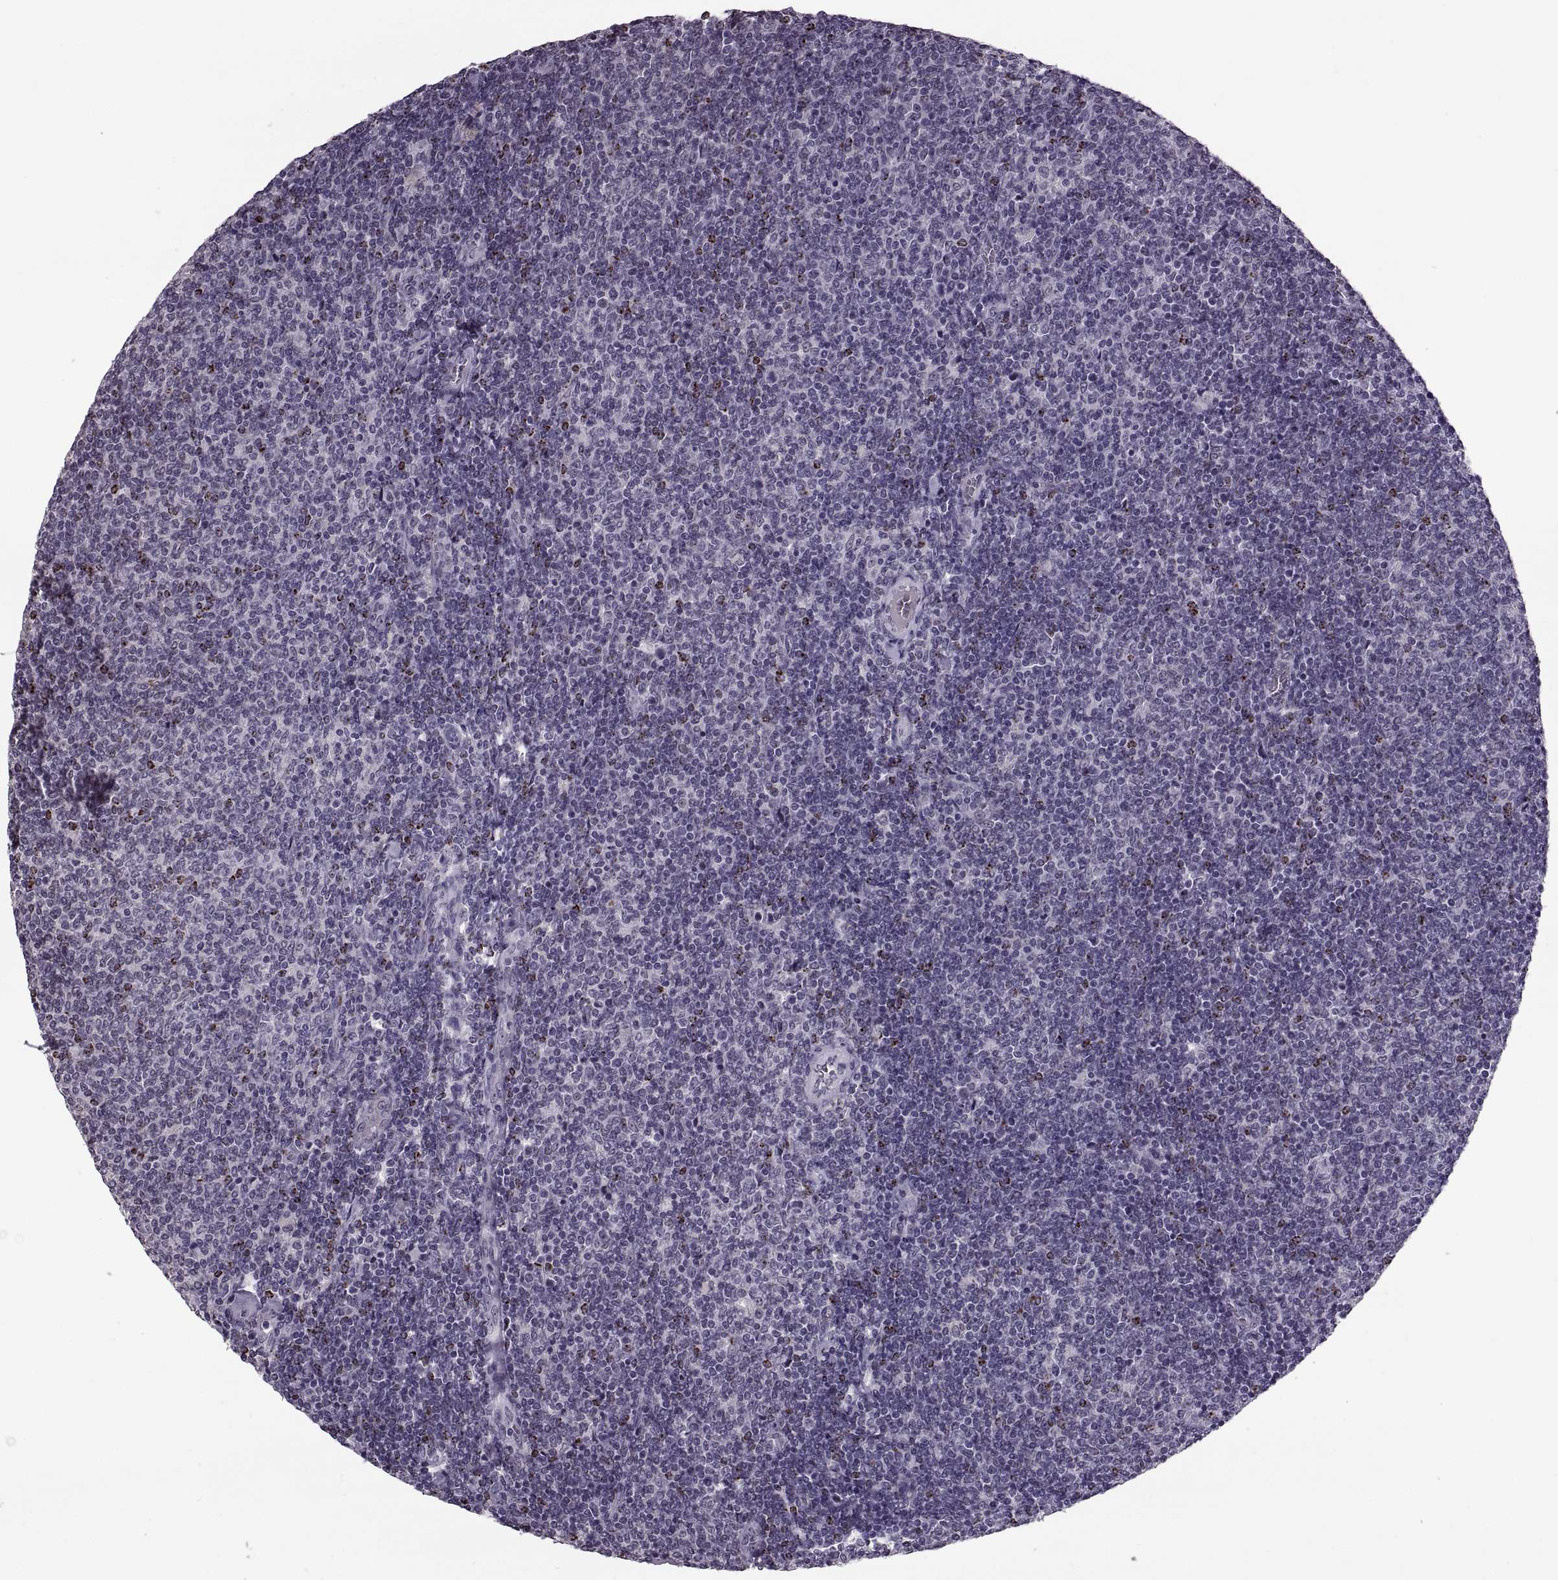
{"staining": {"intensity": "negative", "quantity": "none", "location": "none"}, "tissue": "lymphoma", "cell_type": "Tumor cells", "image_type": "cancer", "snomed": [{"axis": "morphology", "description": "Malignant lymphoma, non-Hodgkin's type, Low grade"}, {"axis": "topography", "description": "Lymph node"}], "caption": "The image shows no significant positivity in tumor cells of malignant lymphoma, non-Hodgkin's type (low-grade). The staining is performed using DAB brown chromogen with nuclei counter-stained in using hematoxylin.", "gene": "PAGE5", "patient": {"sex": "male", "age": 52}}